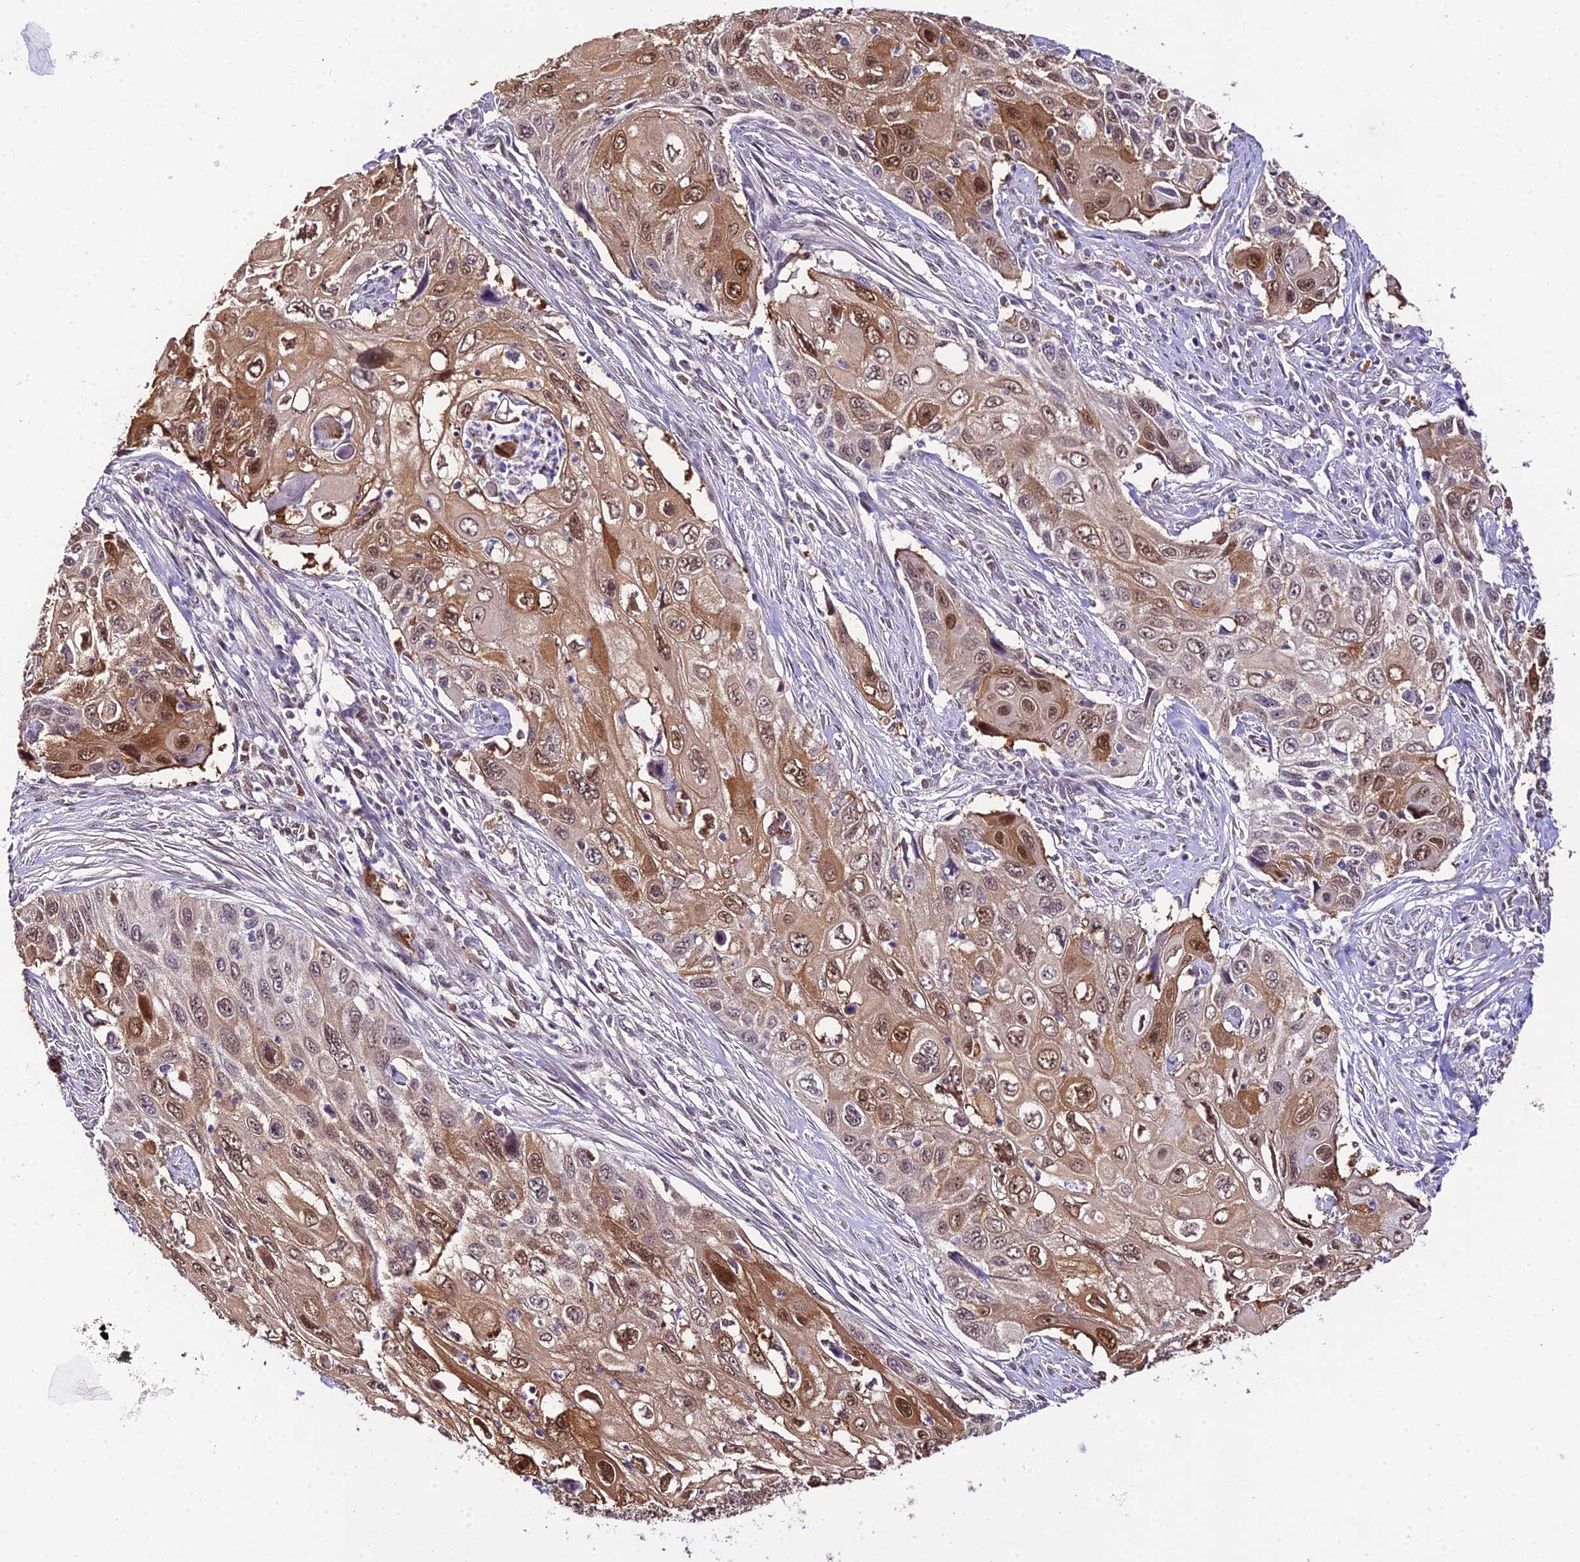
{"staining": {"intensity": "moderate", "quantity": ">75%", "location": "cytoplasmic/membranous,nuclear"}, "tissue": "cervical cancer", "cell_type": "Tumor cells", "image_type": "cancer", "snomed": [{"axis": "morphology", "description": "Squamous cell carcinoma, NOS"}, {"axis": "topography", "description": "Cervix"}], "caption": "A micrograph showing moderate cytoplasmic/membranous and nuclear expression in approximately >75% of tumor cells in cervical cancer (squamous cell carcinoma), as visualized by brown immunohistochemical staining.", "gene": "POLR2I", "patient": {"sex": "female", "age": 70}}